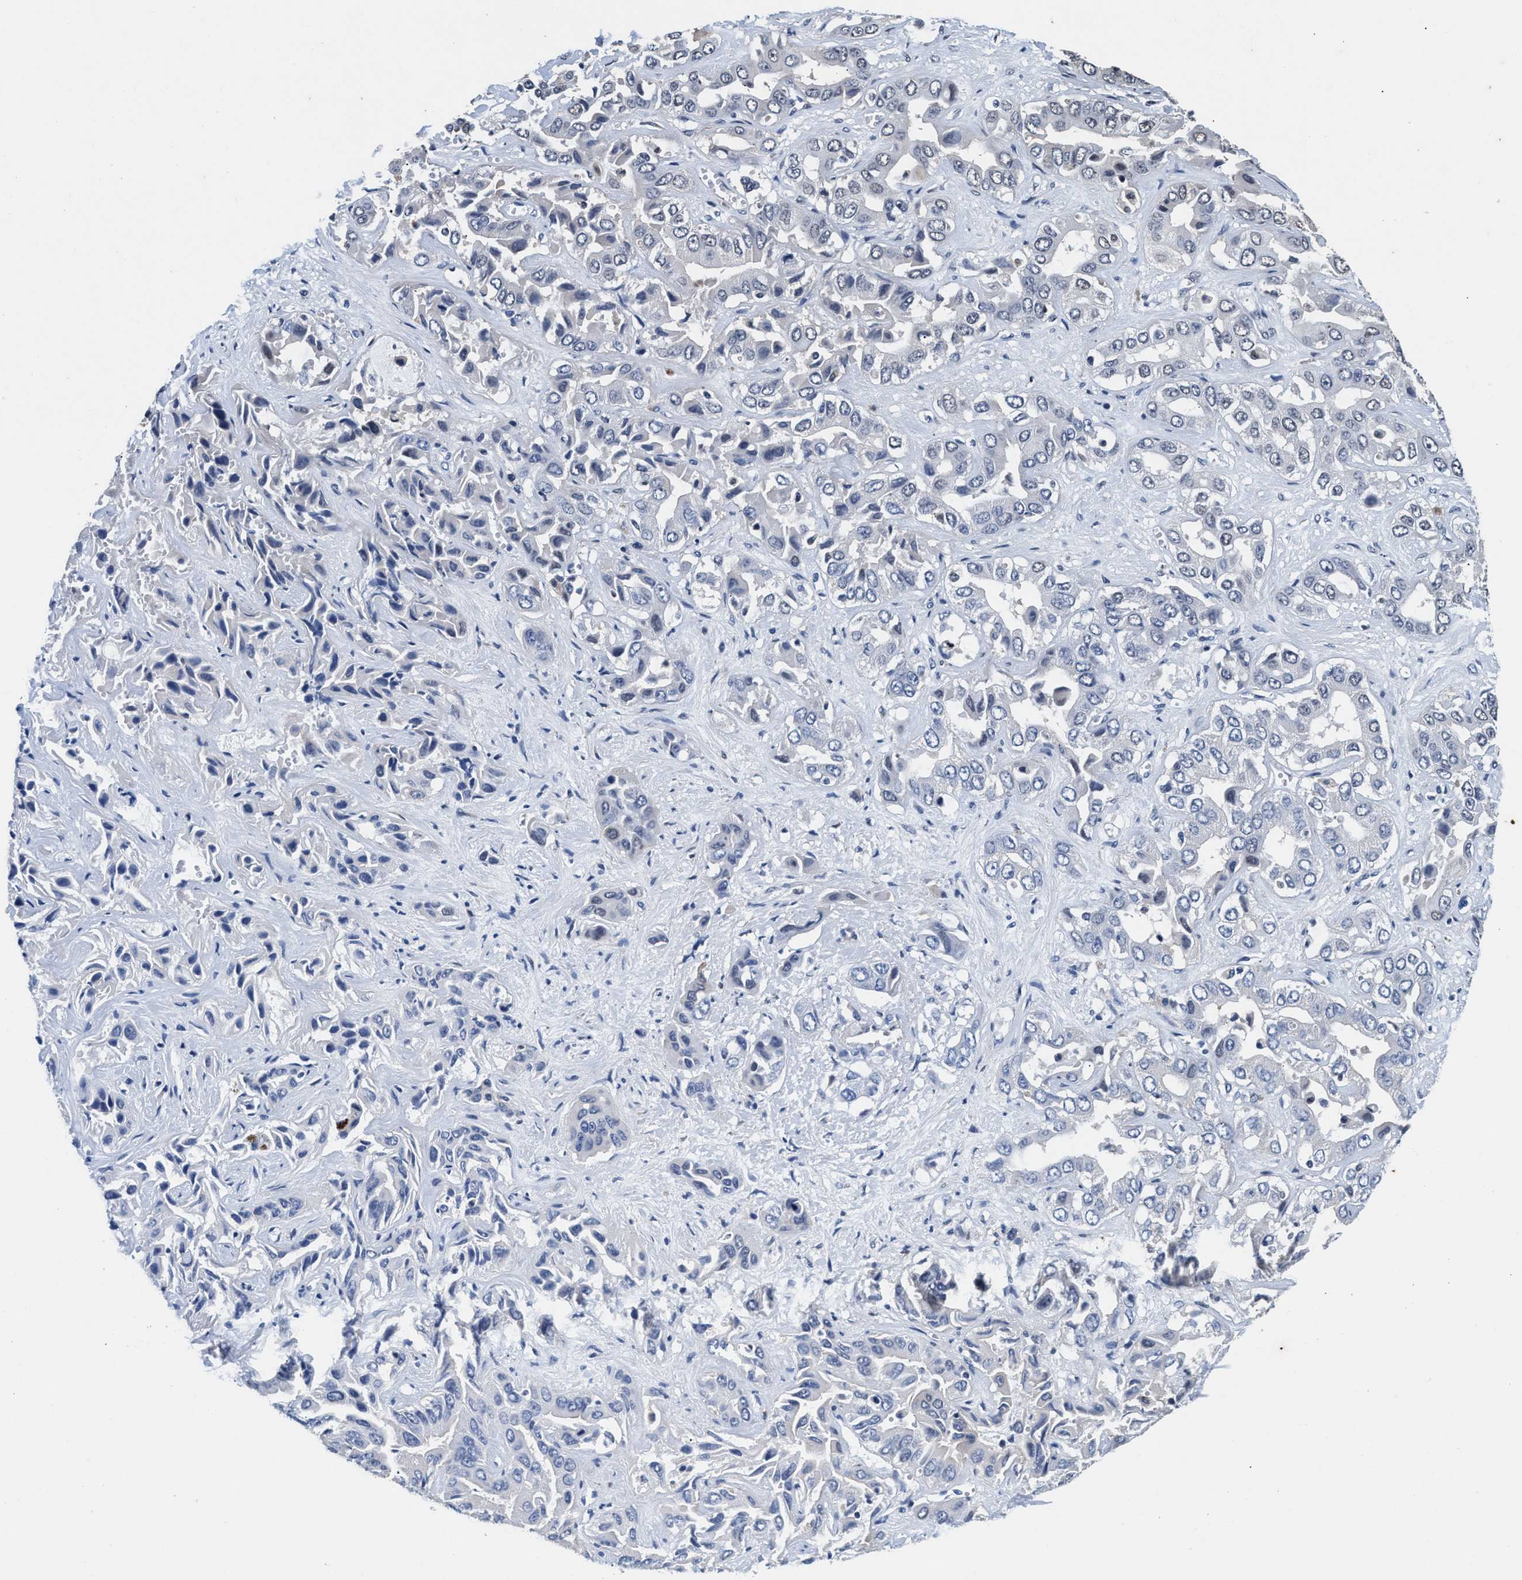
{"staining": {"intensity": "weak", "quantity": "<25%", "location": "nuclear"}, "tissue": "liver cancer", "cell_type": "Tumor cells", "image_type": "cancer", "snomed": [{"axis": "morphology", "description": "Cholangiocarcinoma"}, {"axis": "topography", "description": "Liver"}], "caption": "Tumor cells are negative for protein expression in human cholangiocarcinoma (liver). (DAB (3,3'-diaminobenzidine) immunohistochemistry (IHC) visualized using brightfield microscopy, high magnification).", "gene": "USP16", "patient": {"sex": "female", "age": 52}}